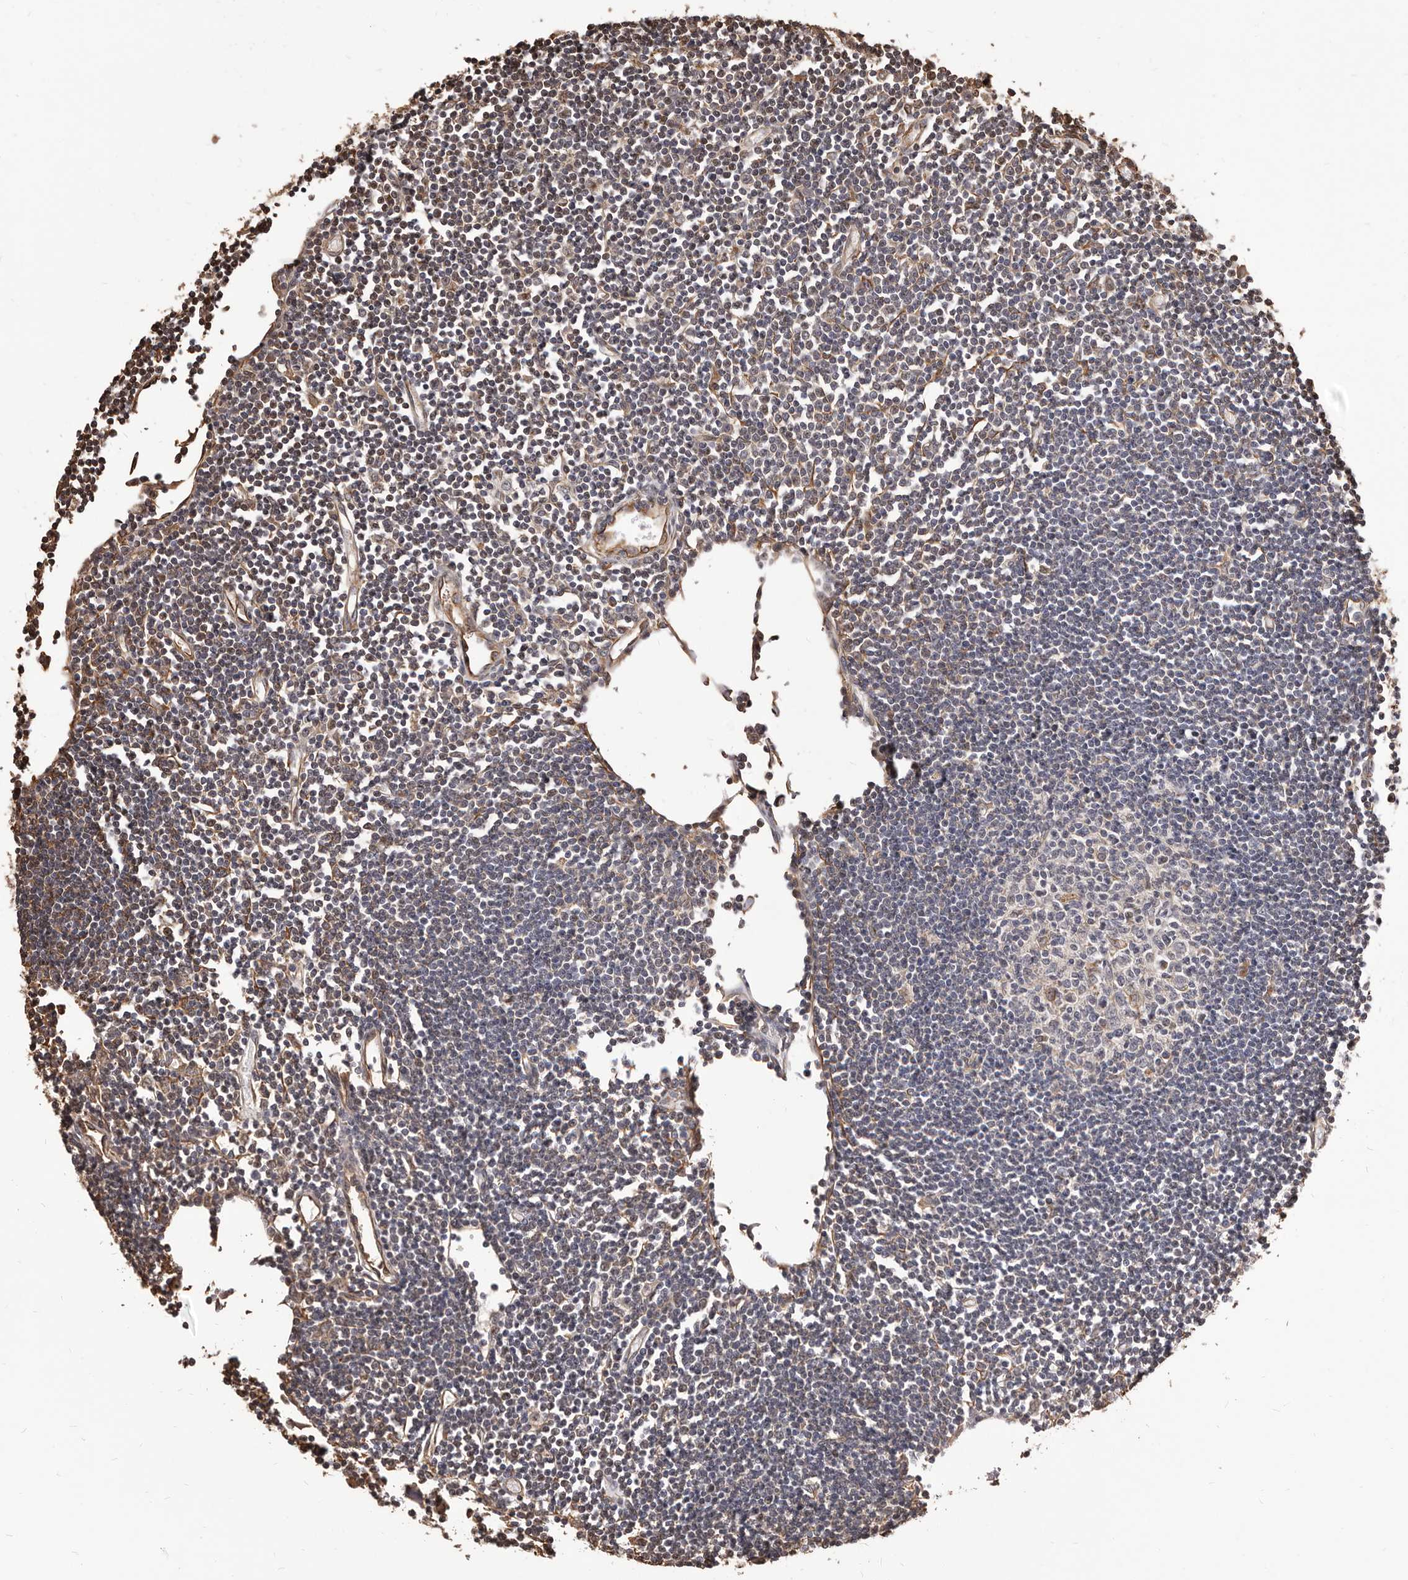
{"staining": {"intensity": "negative", "quantity": "none", "location": "none"}, "tissue": "lymph node", "cell_type": "Germinal center cells", "image_type": "normal", "snomed": [{"axis": "morphology", "description": "Normal tissue, NOS"}, {"axis": "topography", "description": "Lymph node"}], "caption": "Immunohistochemical staining of unremarkable human lymph node reveals no significant staining in germinal center cells. (Brightfield microscopy of DAB IHC at high magnification).", "gene": "ALPK1", "patient": {"sex": "female", "age": 11}}